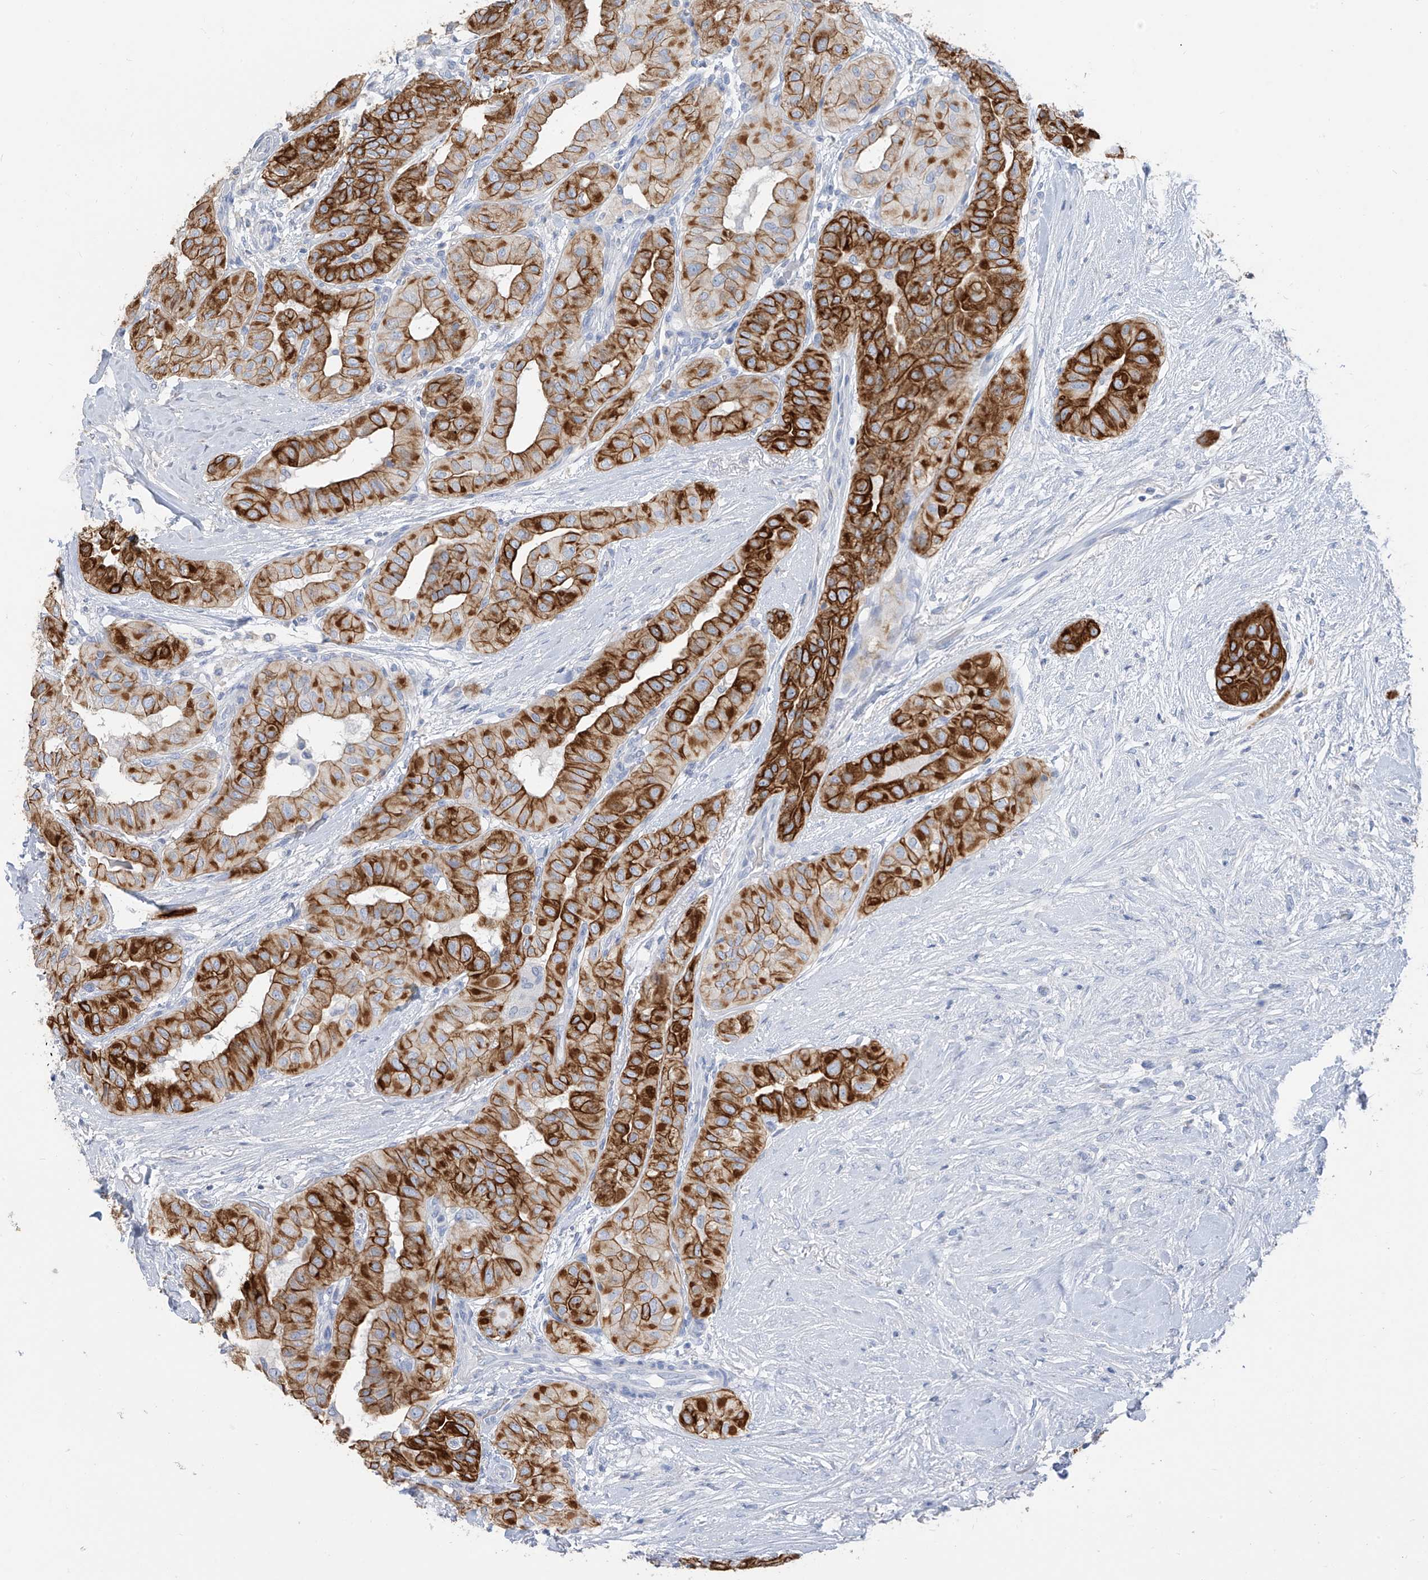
{"staining": {"intensity": "strong", "quantity": "25%-75%", "location": "cytoplasmic/membranous"}, "tissue": "thyroid cancer", "cell_type": "Tumor cells", "image_type": "cancer", "snomed": [{"axis": "morphology", "description": "Papillary adenocarcinoma, NOS"}, {"axis": "topography", "description": "Thyroid gland"}], "caption": "A histopathology image showing strong cytoplasmic/membranous positivity in approximately 25%-75% of tumor cells in papillary adenocarcinoma (thyroid), as visualized by brown immunohistochemical staining.", "gene": "PAFAH1B3", "patient": {"sex": "female", "age": 59}}